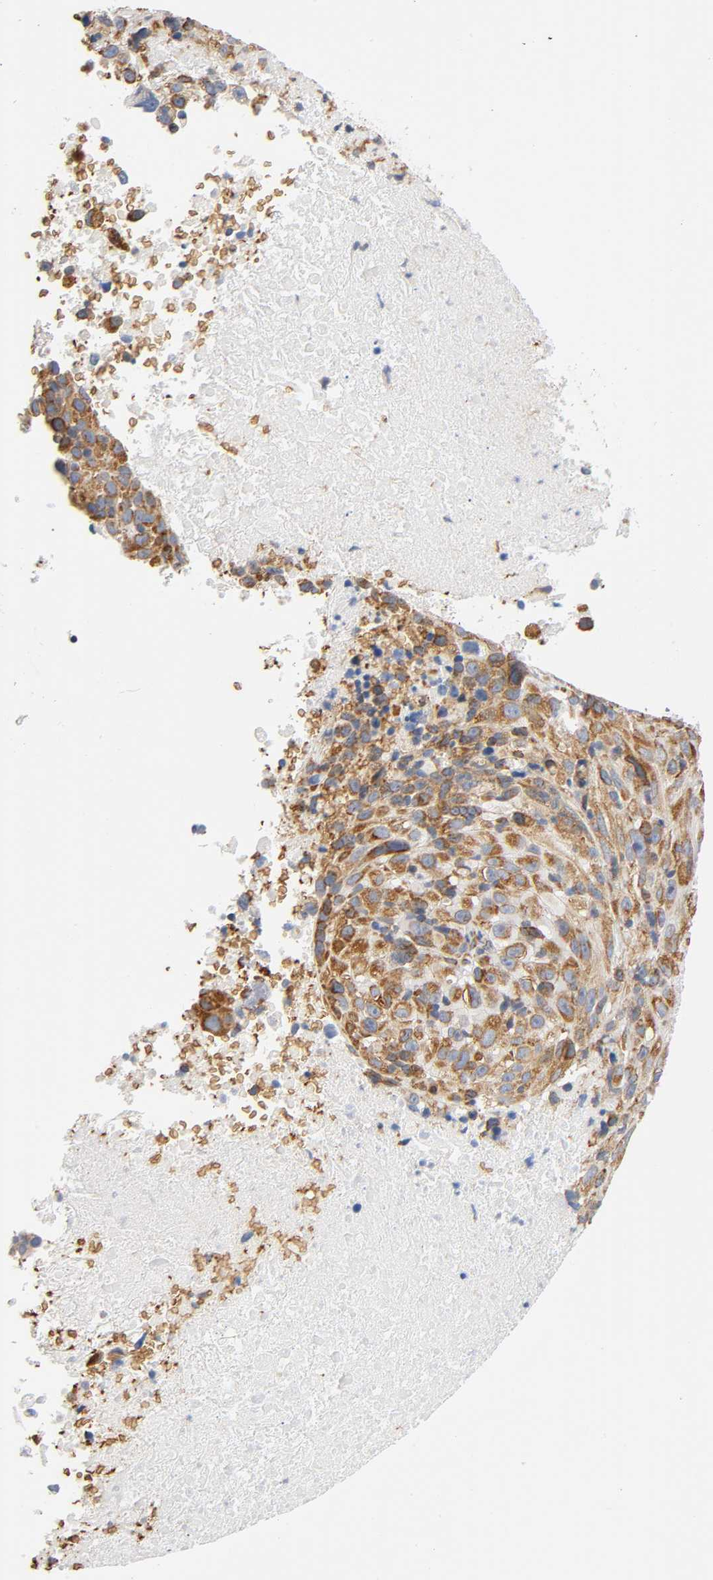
{"staining": {"intensity": "weak", "quantity": ">75%", "location": "cytoplasmic/membranous"}, "tissue": "melanoma", "cell_type": "Tumor cells", "image_type": "cancer", "snomed": [{"axis": "morphology", "description": "Malignant melanoma, Metastatic site"}, {"axis": "topography", "description": "Cerebral cortex"}], "caption": "Protein analysis of malignant melanoma (metastatic site) tissue demonstrates weak cytoplasmic/membranous expression in approximately >75% of tumor cells.", "gene": "UCKL1", "patient": {"sex": "female", "age": 52}}